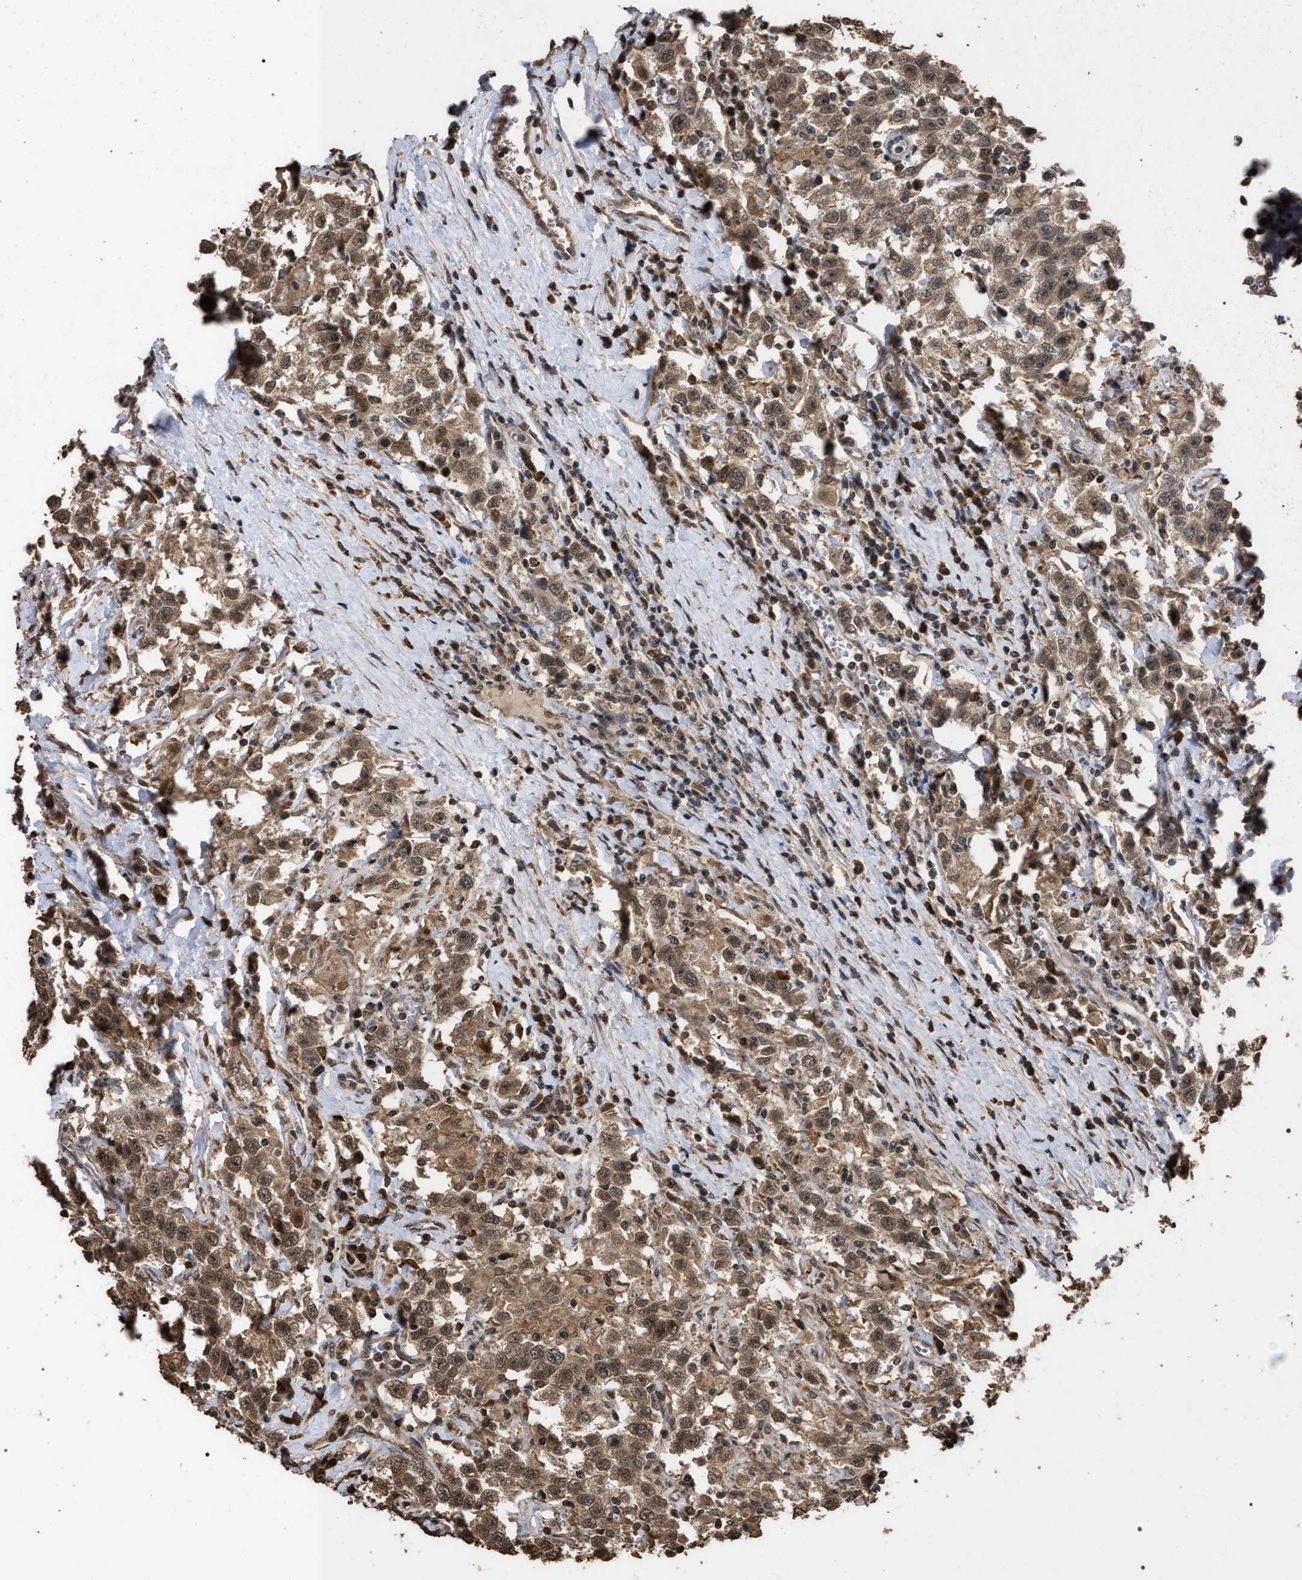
{"staining": {"intensity": "moderate", "quantity": ">75%", "location": "cytoplasmic/membranous"}, "tissue": "testis cancer", "cell_type": "Tumor cells", "image_type": "cancer", "snomed": [{"axis": "morphology", "description": "Seminoma, NOS"}, {"axis": "topography", "description": "Testis"}], "caption": "Human seminoma (testis) stained for a protein (brown) demonstrates moderate cytoplasmic/membranous positive staining in about >75% of tumor cells.", "gene": "NAA35", "patient": {"sex": "male", "age": 41}}